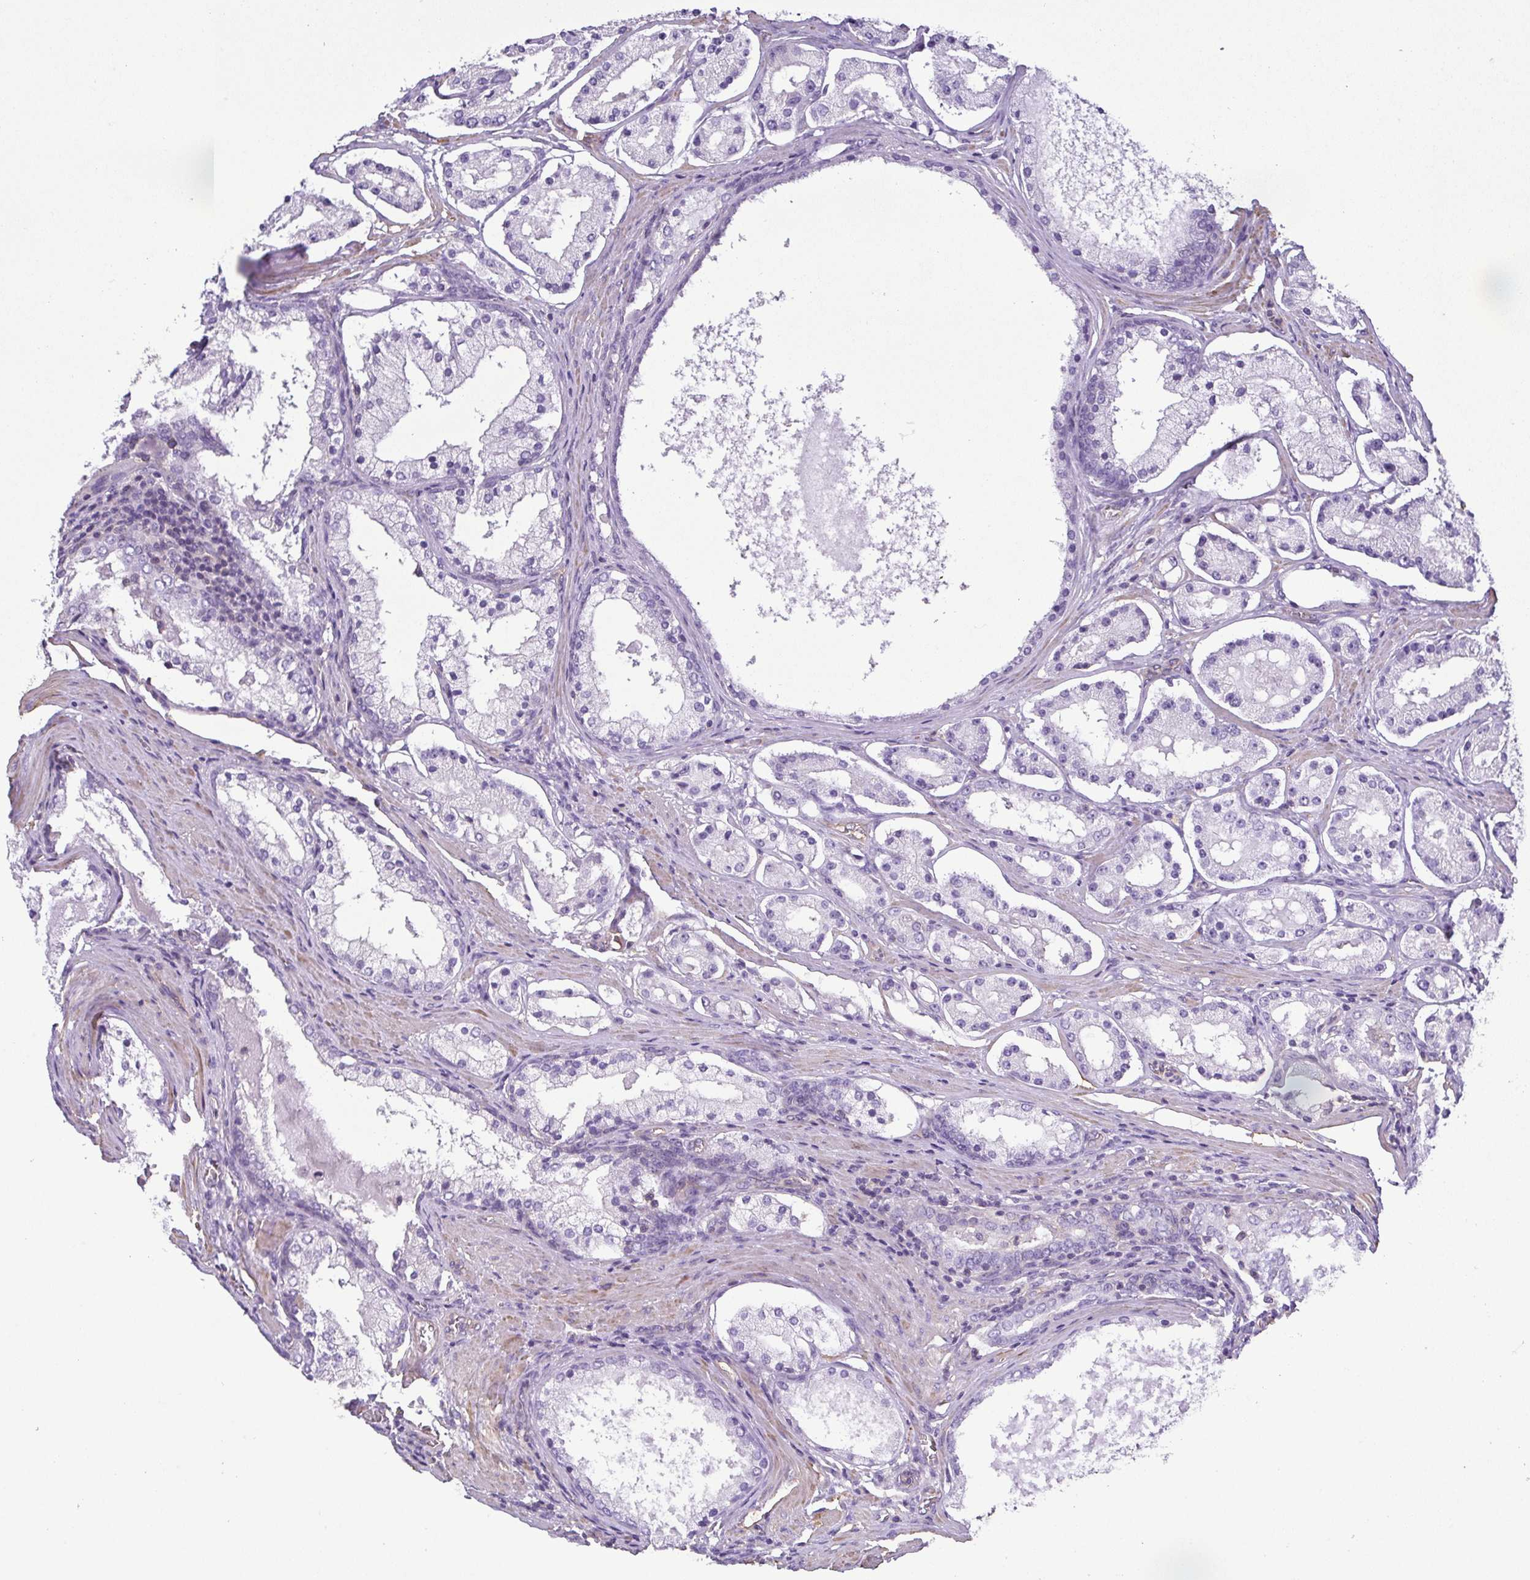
{"staining": {"intensity": "negative", "quantity": "none", "location": "none"}, "tissue": "prostate cancer", "cell_type": "Tumor cells", "image_type": "cancer", "snomed": [{"axis": "morphology", "description": "Adenocarcinoma, Low grade"}, {"axis": "topography", "description": "Prostate"}], "caption": "DAB (3,3'-diaminobenzidine) immunohistochemical staining of low-grade adenocarcinoma (prostate) reveals no significant expression in tumor cells.", "gene": "MYL6", "patient": {"sex": "male", "age": 57}}